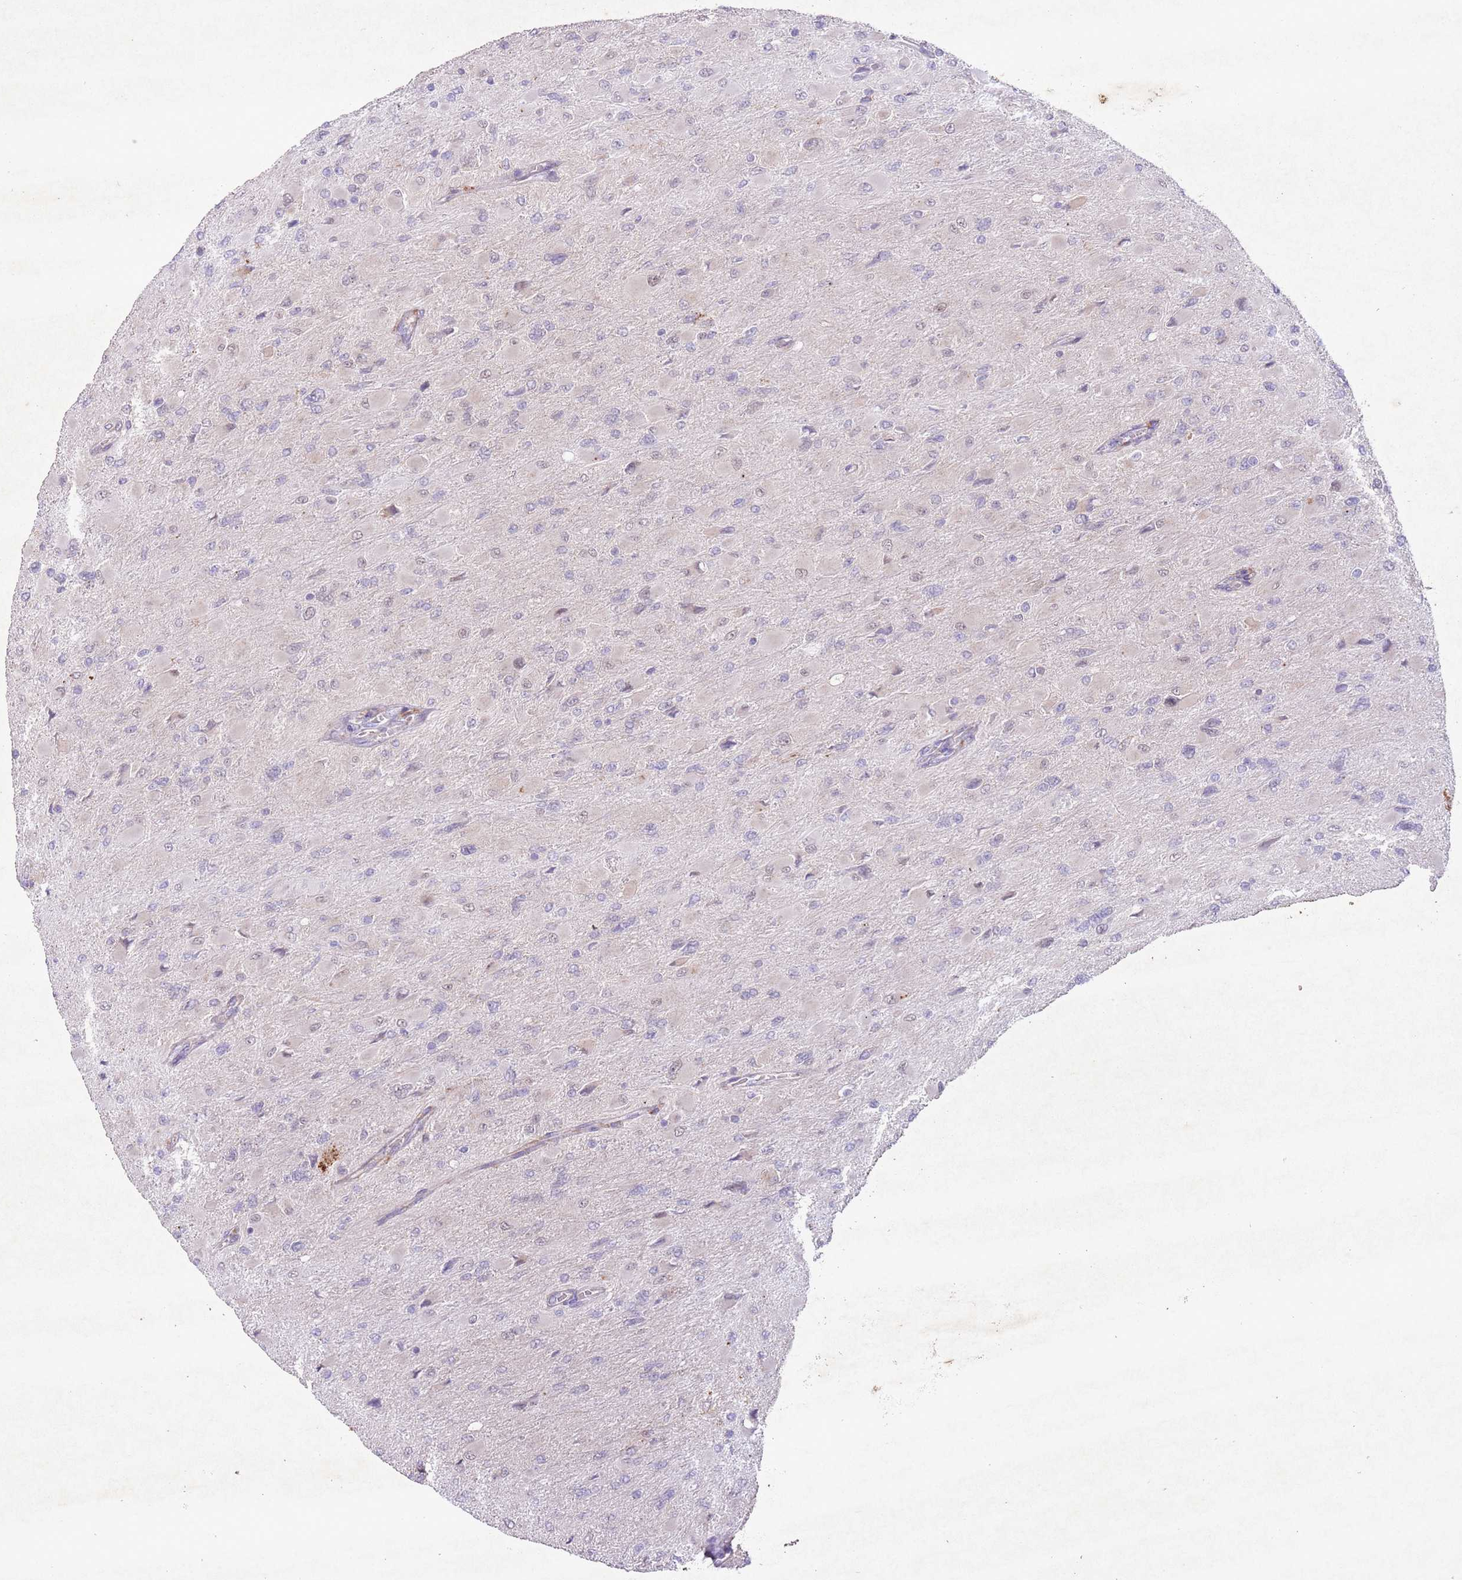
{"staining": {"intensity": "negative", "quantity": "none", "location": "none"}, "tissue": "glioma", "cell_type": "Tumor cells", "image_type": "cancer", "snomed": [{"axis": "morphology", "description": "Glioma, malignant, High grade"}, {"axis": "topography", "description": "Cerebral cortex"}], "caption": "Immunohistochemistry micrograph of neoplastic tissue: human malignant glioma (high-grade) stained with DAB (3,3'-diaminobenzidine) demonstrates no significant protein expression in tumor cells. (DAB immunohistochemistry with hematoxylin counter stain).", "gene": "CCNI", "patient": {"sex": "female", "age": 36}}